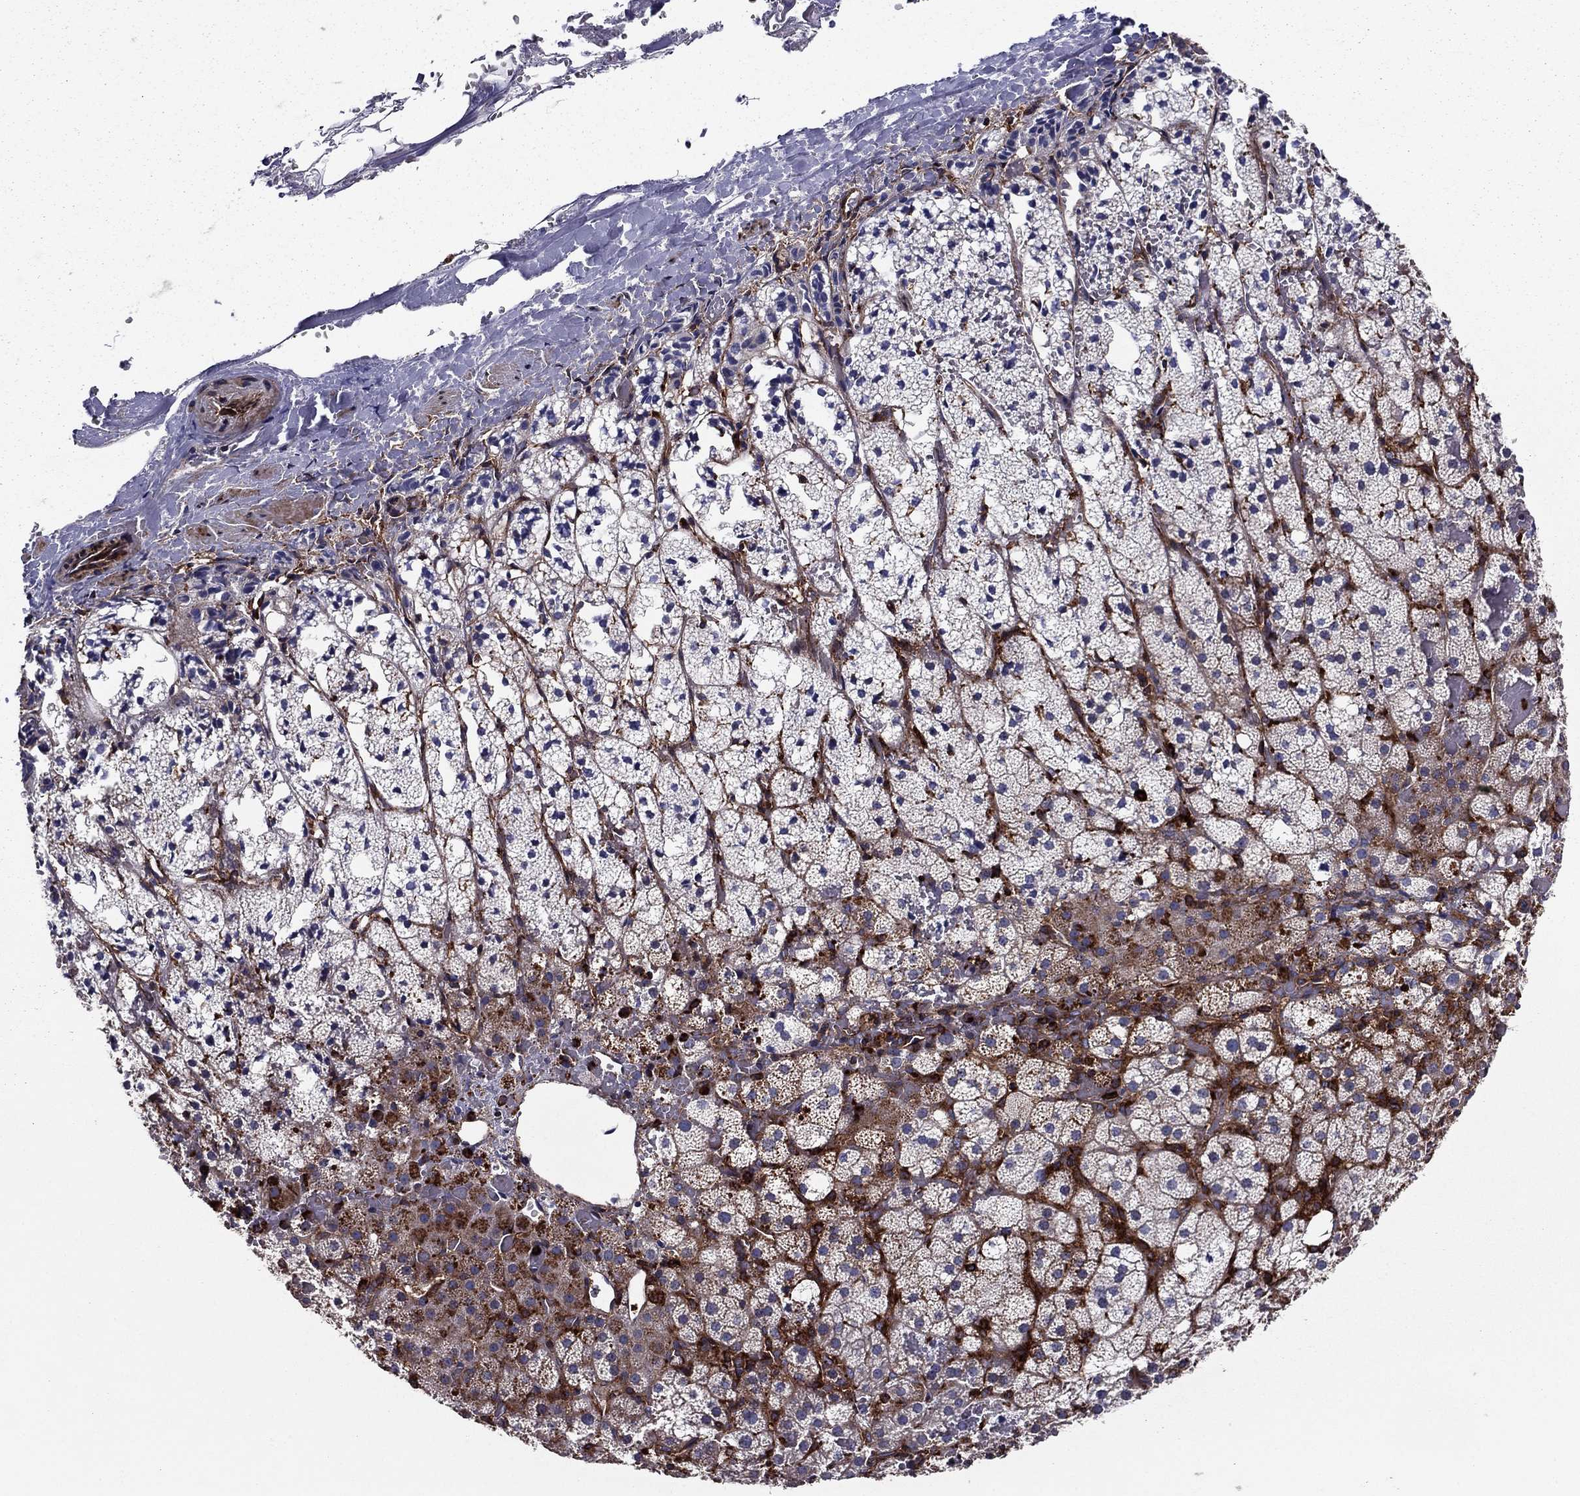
{"staining": {"intensity": "negative", "quantity": "none", "location": "none"}, "tissue": "adrenal gland", "cell_type": "Glandular cells", "image_type": "normal", "snomed": [{"axis": "morphology", "description": "Normal tissue, NOS"}, {"axis": "topography", "description": "Adrenal gland"}], "caption": "Photomicrograph shows no significant protein positivity in glandular cells of normal adrenal gland.", "gene": "EHBP1L1", "patient": {"sex": "male", "age": 53}}